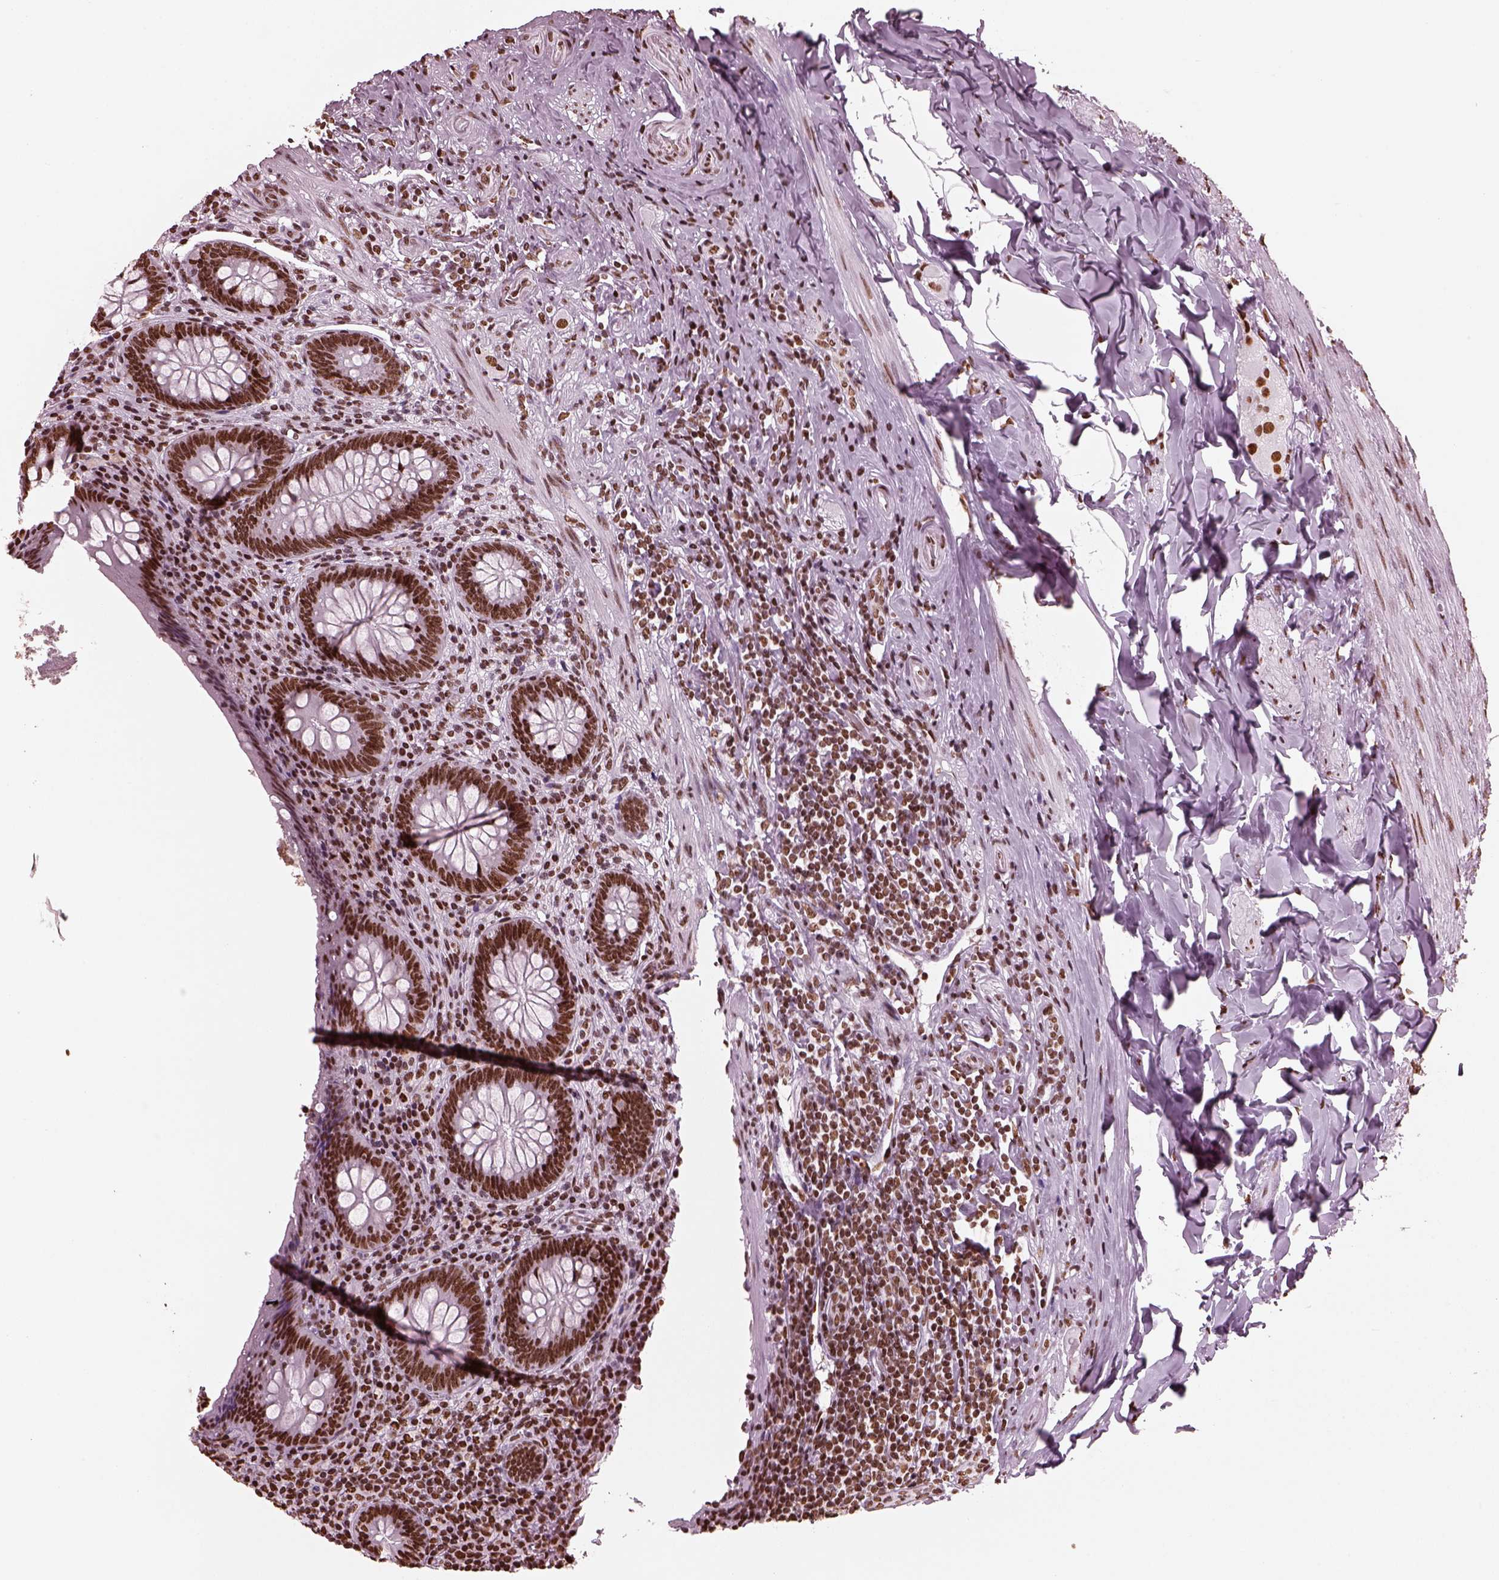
{"staining": {"intensity": "strong", "quantity": ">75%", "location": "nuclear"}, "tissue": "appendix", "cell_type": "Glandular cells", "image_type": "normal", "snomed": [{"axis": "morphology", "description": "Normal tissue, NOS"}, {"axis": "topography", "description": "Appendix"}], "caption": "The micrograph displays a brown stain indicating the presence of a protein in the nuclear of glandular cells in appendix. (brown staining indicates protein expression, while blue staining denotes nuclei).", "gene": "CBFA2T3", "patient": {"sex": "male", "age": 47}}